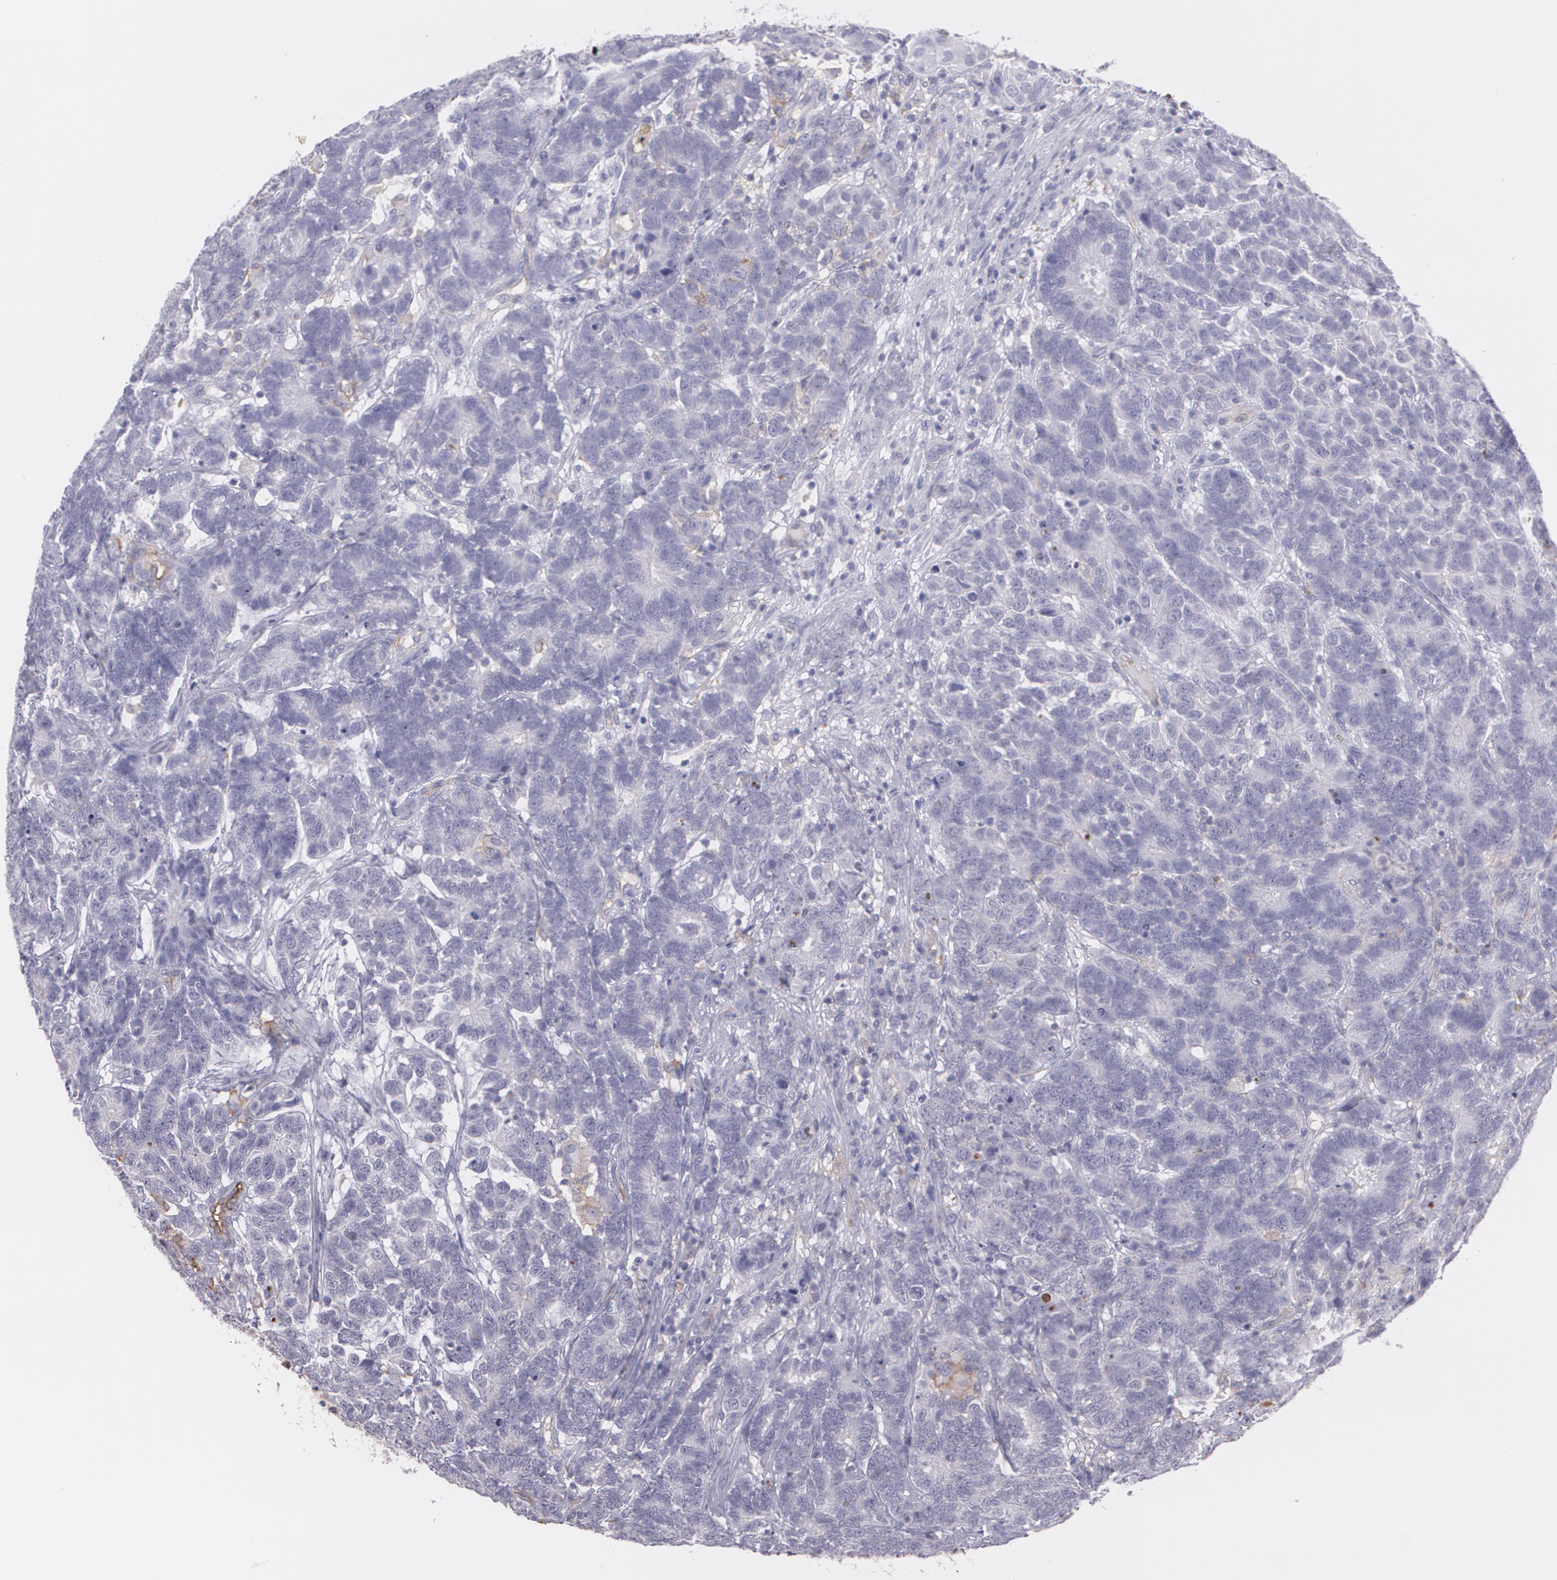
{"staining": {"intensity": "negative", "quantity": "none", "location": "none"}, "tissue": "testis cancer", "cell_type": "Tumor cells", "image_type": "cancer", "snomed": [{"axis": "morphology", "description": "Carcinoma, Embryonal, NOS"}, {"axis": "topography", "description": "Testis"}], "caption": "DAB immunohistochemical staining of human embryonal carcinoma (testis) reveals no significant staining in tumor cells. (DAB immunohistochemistry (IHC), high magnification).", "gene": "ACE", "patient": {"sex": "male", "age": 26}}